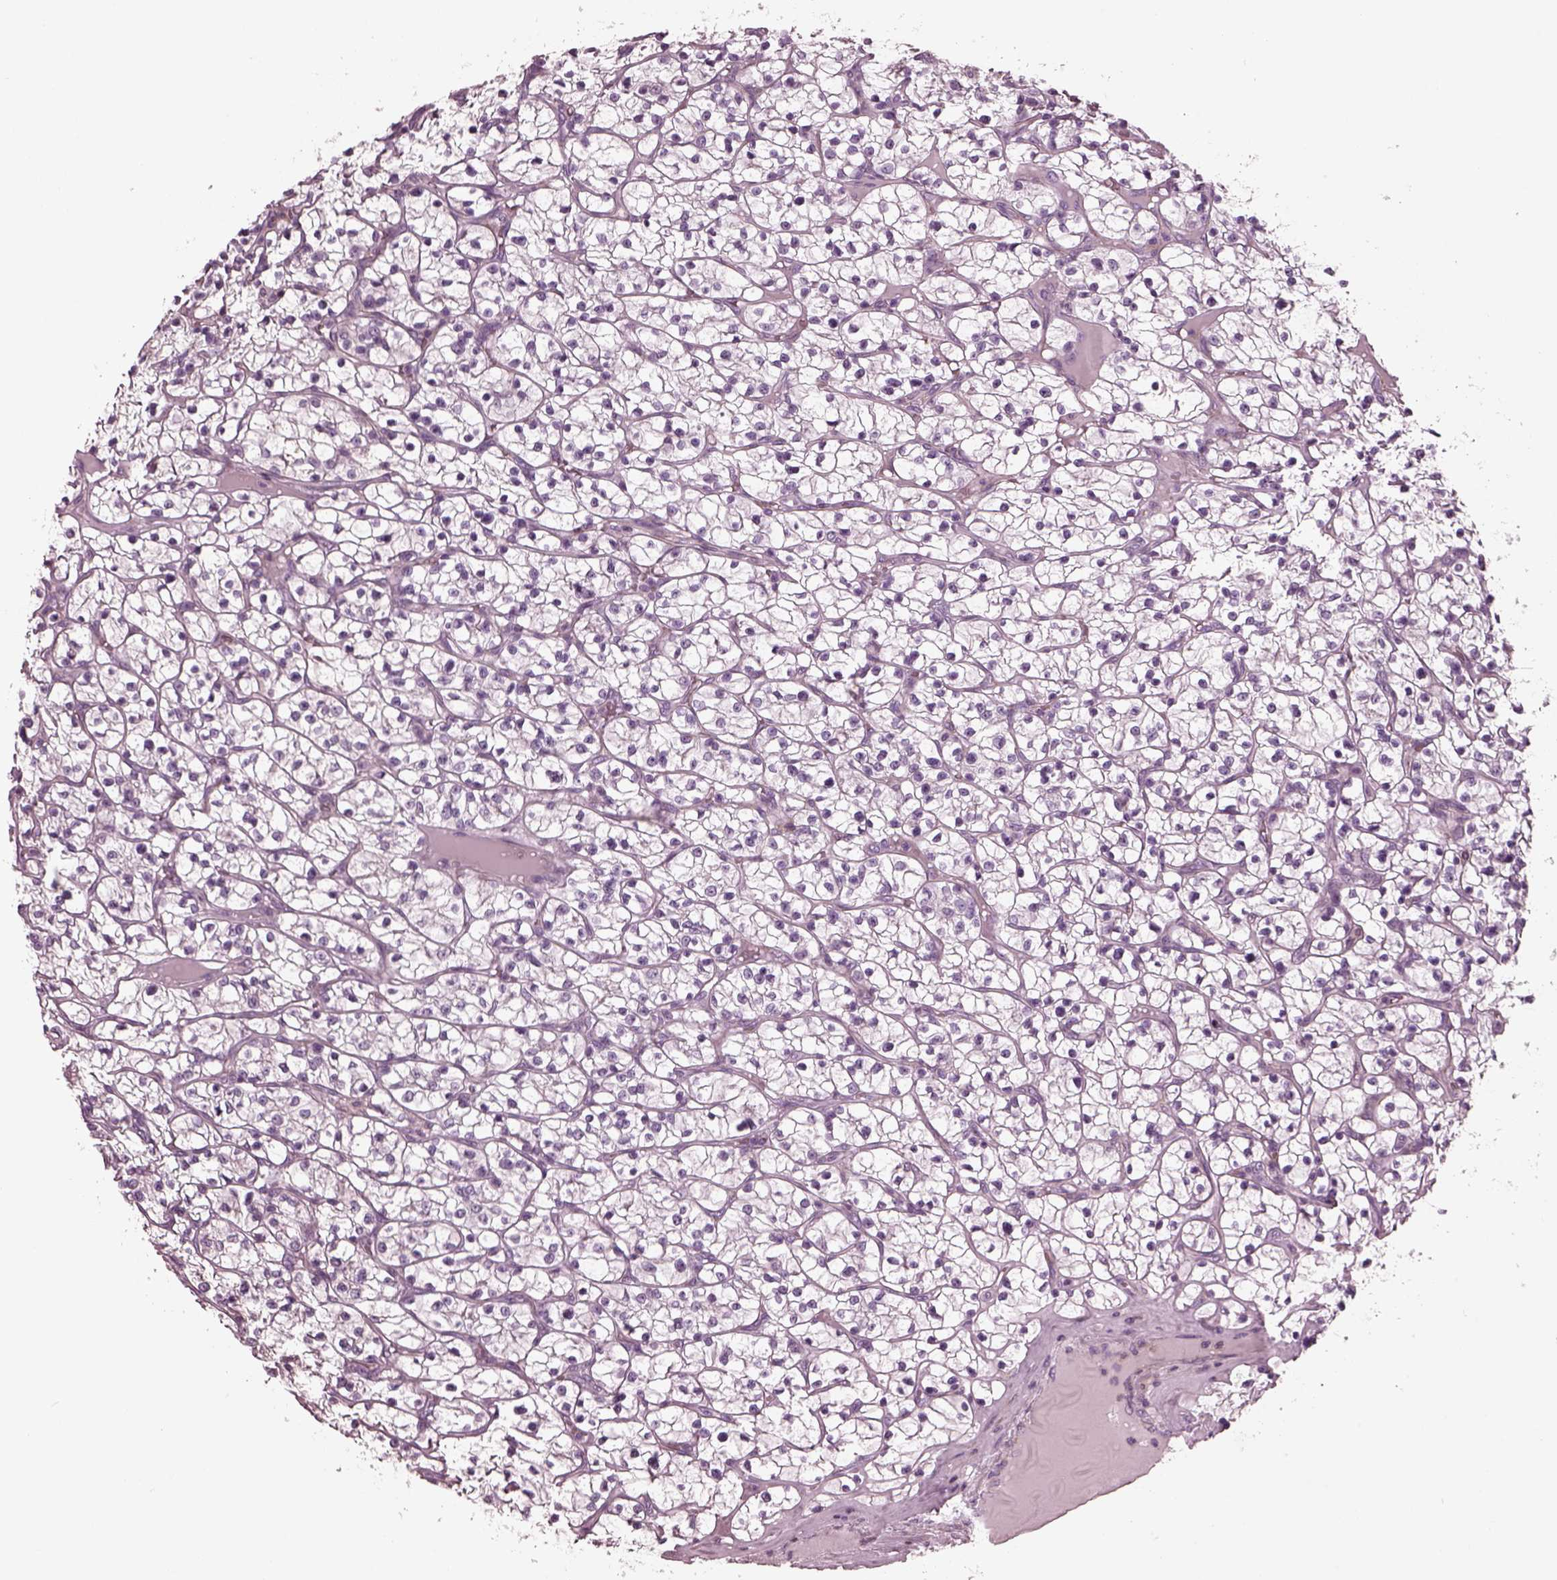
{"staining": {"intensity": "negative", "quantity": "none", "location": "none"}, "tissue": "renal cancer", "cell_type": "Tumor cells", "image_type": "cancer", "snomed": [{"axis": "morphology", "description": "Adenocarcinoma, NOS"}, {"axis": "topography", "description": "Kidney"}], "caption": "The histopathology image reveals no staining of tumor cells in renal cancer.", "gene": "GDF11", "patient": {"sex": "female", "age": 64}}